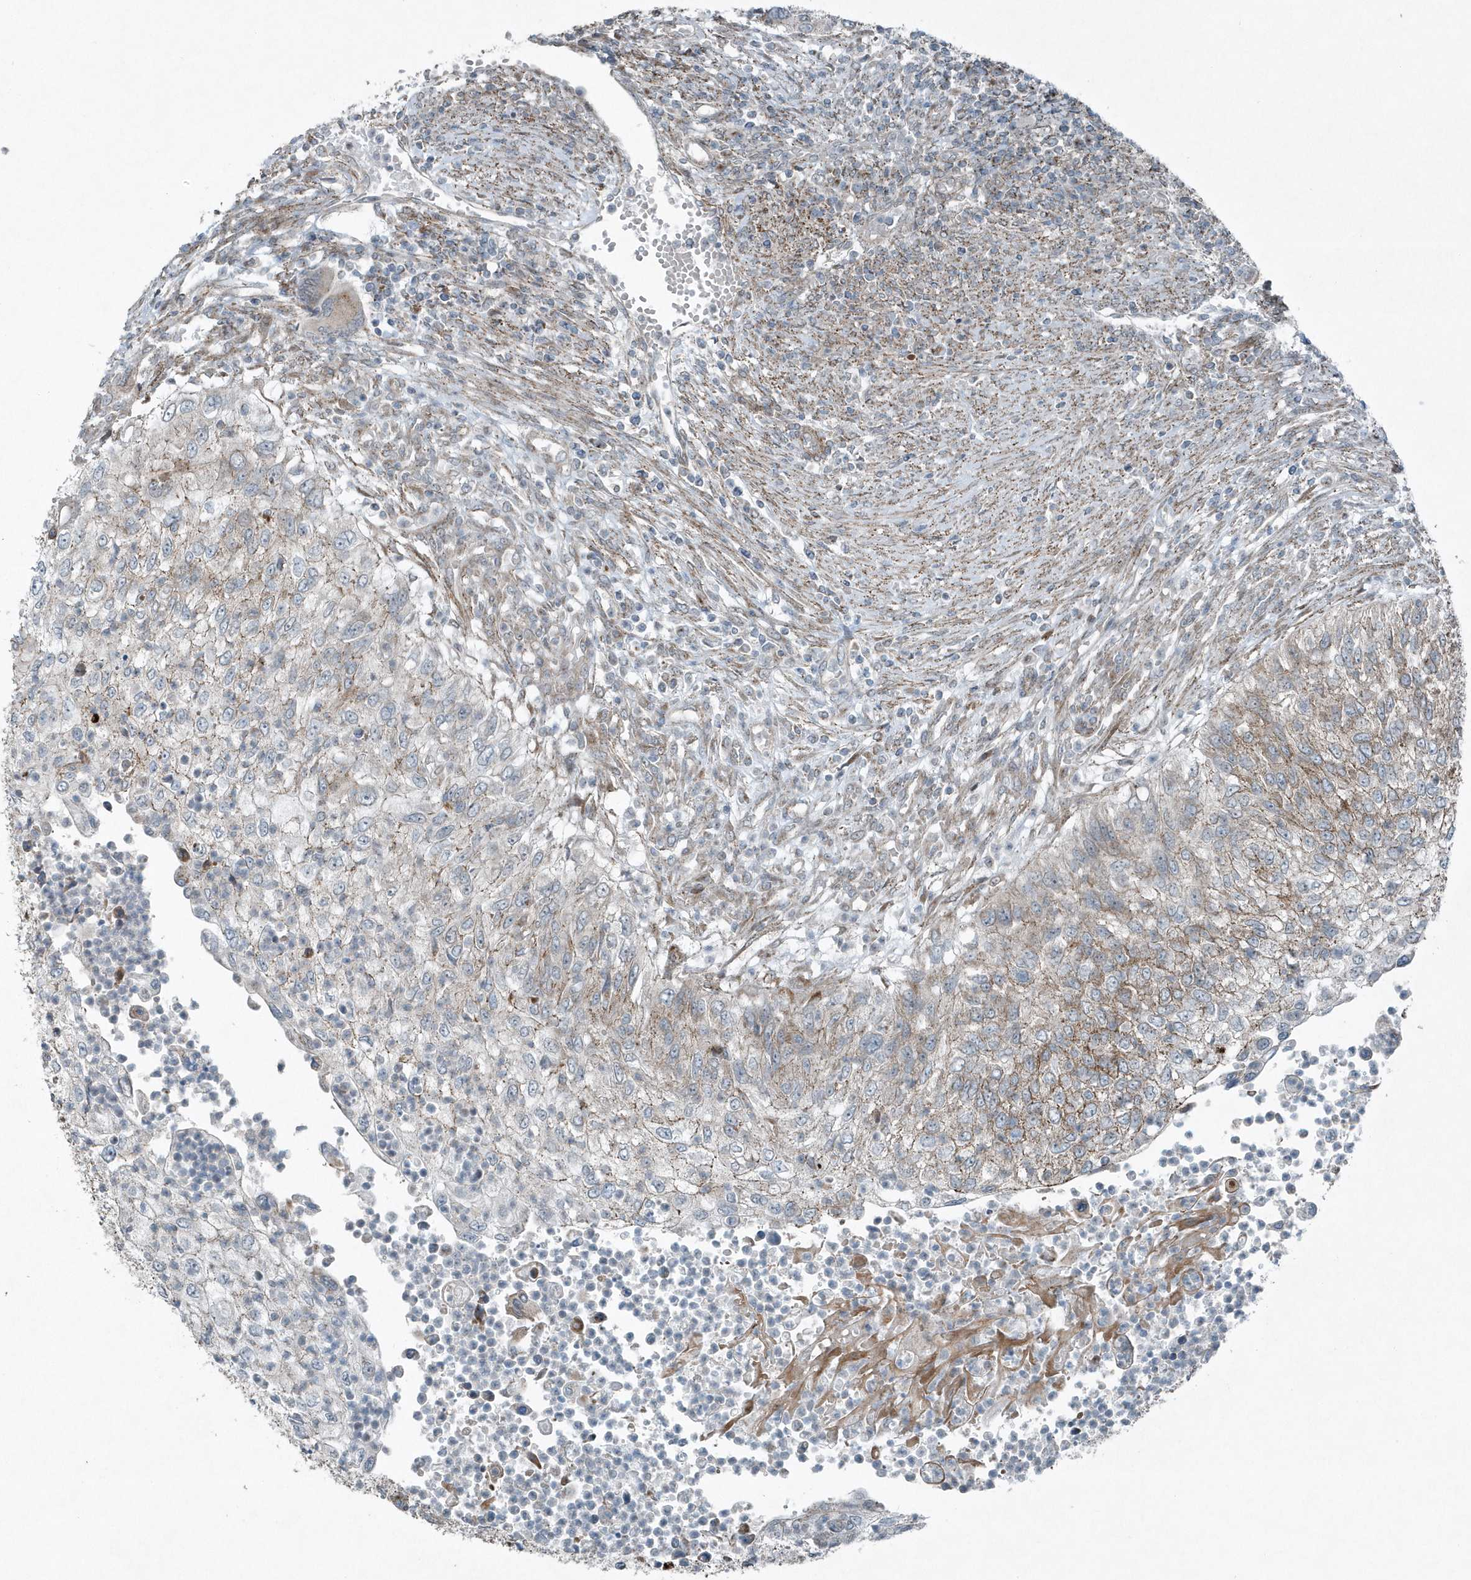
{"staining": {"intensity": "moderate", "quantity": "<25%", "location": "cytoplasmic/membranous"}, "tissue": "urothelial cancer", "cell_type": "Tumor cells", "image_type": "cancer", "snomed": [{"axis": "morphology", "description": "Urothelial carcinoma, High grade"}, {"axis": "topography", "description": "Urinary bladder"}], "caption": "IHC (DAB) staining of human urothelial cancer shows moderate cytoplasmic/membranous protein staining in approximately <25% of tumor cells.", "gene": "GCC2", "patient": {"sex": "female", "age": 60}}